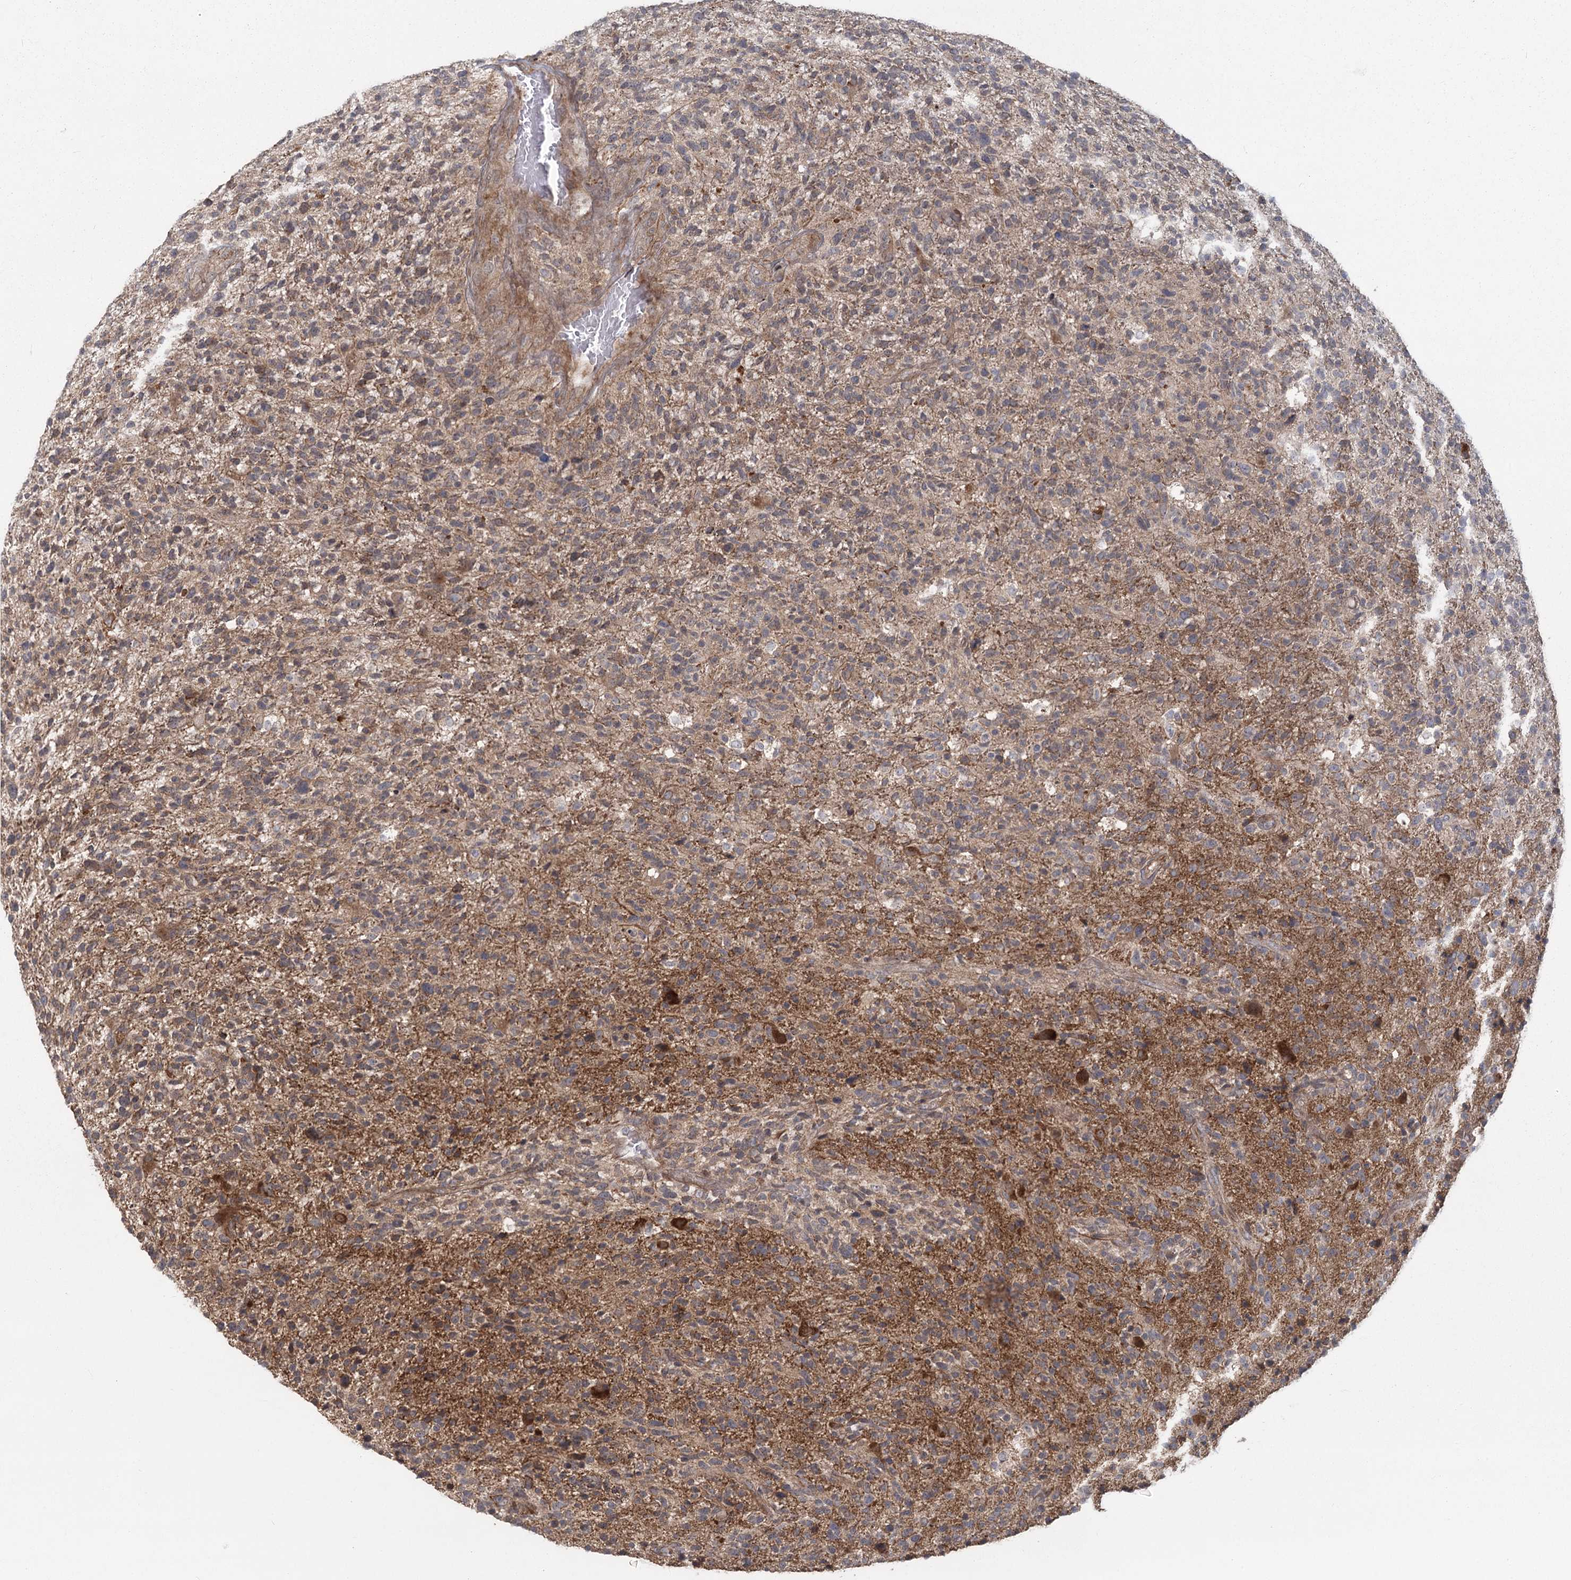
{"staining": {"intensity": "weak", "quantity": "25%-75%", "location": "cytoplasmic/membranous"}, "tissue": "glioma", "cell_type": "Tumor cells", "image_type": "cancer", "snomed": [{"axis": "morphology", "description": "Glioma, malignant, High grade"}, {"axis": "topography", "description": "Brain"}], "caption": "The immunohistochemical stain highlights weak cytoplasmic/membranous positivity in tumor cells of malignant high-grade glioma tissue.", "gene": "AP2M1", "patient": {"sex": "male", "age": 72}}